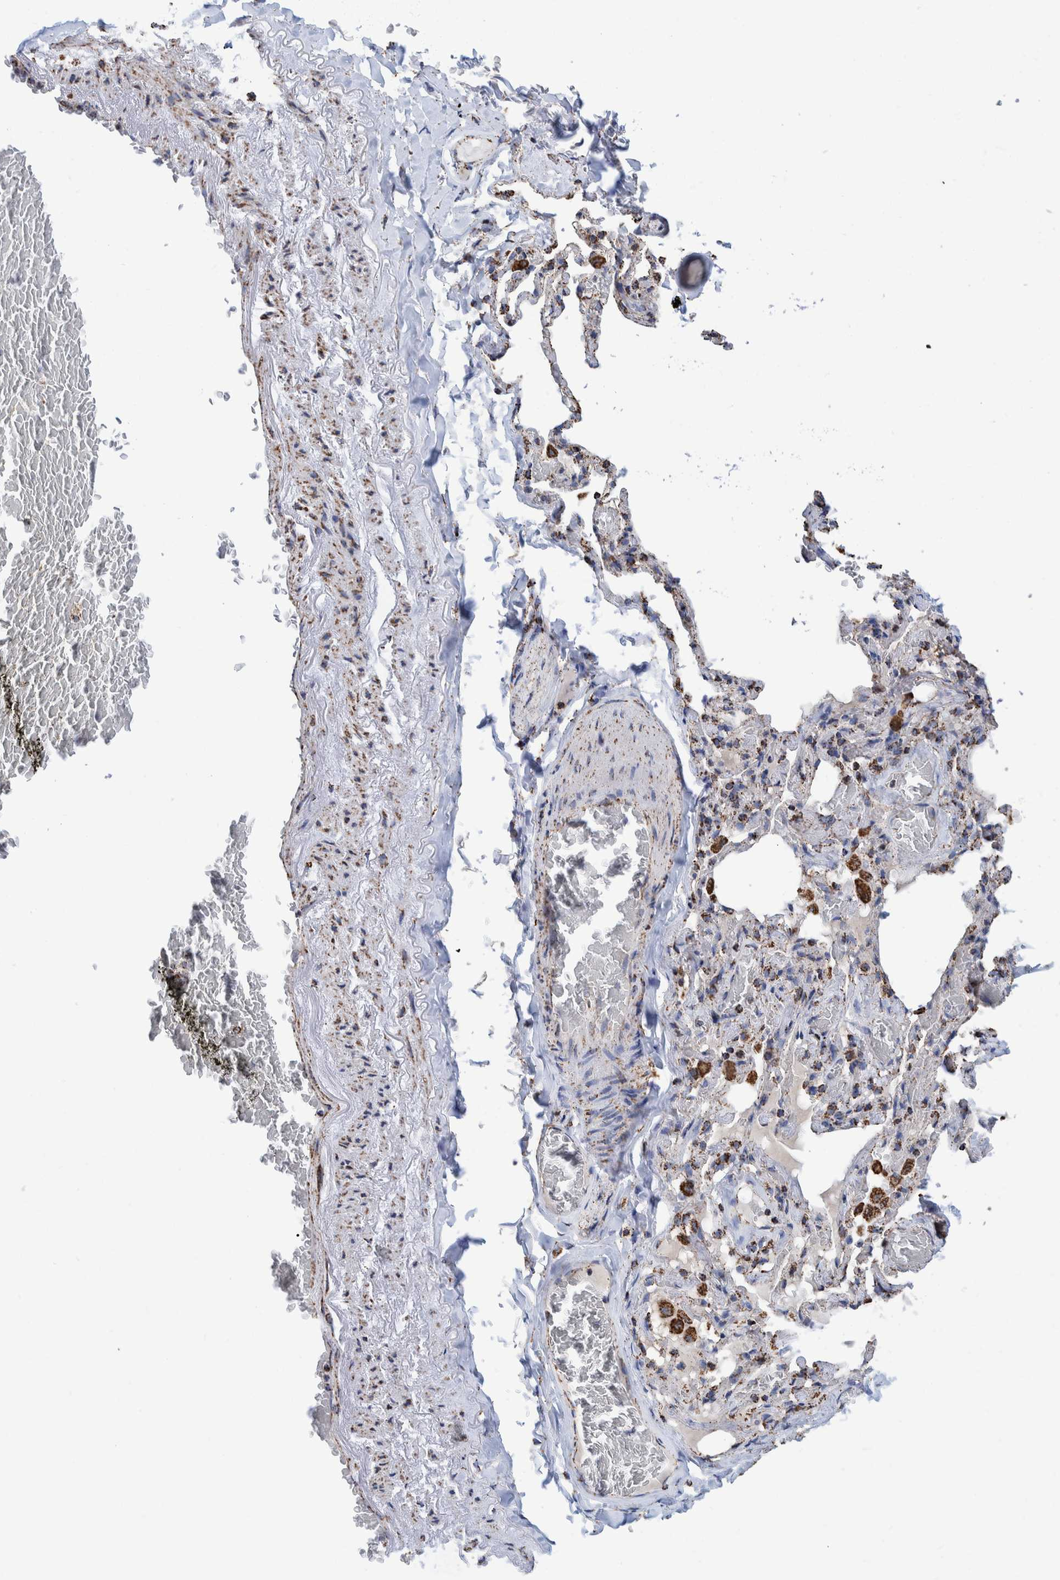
{"staining": {"intensity": "moderate", "quantity": ">75%", "location": "cytoplasmic/membranous"}, "tissue": "adipose tissue", "cell_type": "Adipocytes", "image_type": "normal", "snomed": [{"axis": "morphology", "description": "Normal tissue, NOS"}, {"axis": "topography", "description": "Cartilage tissue"}, {"axis": "topography", "description": "Lung"}], "caption": "Adipose tissue stained with immunohistochemistry (IHC) shows moderate cytoplasmic/membranous expression in approximately >75% of adipocytes. The staining was performed using DAB (3,3'-diaminobenzidine), with brown indicating positive protein expression. Nuclei are stained blue with hematoxylin.", "gene": "VPS26C", "patient": {"sex": "female", "age": 77}}